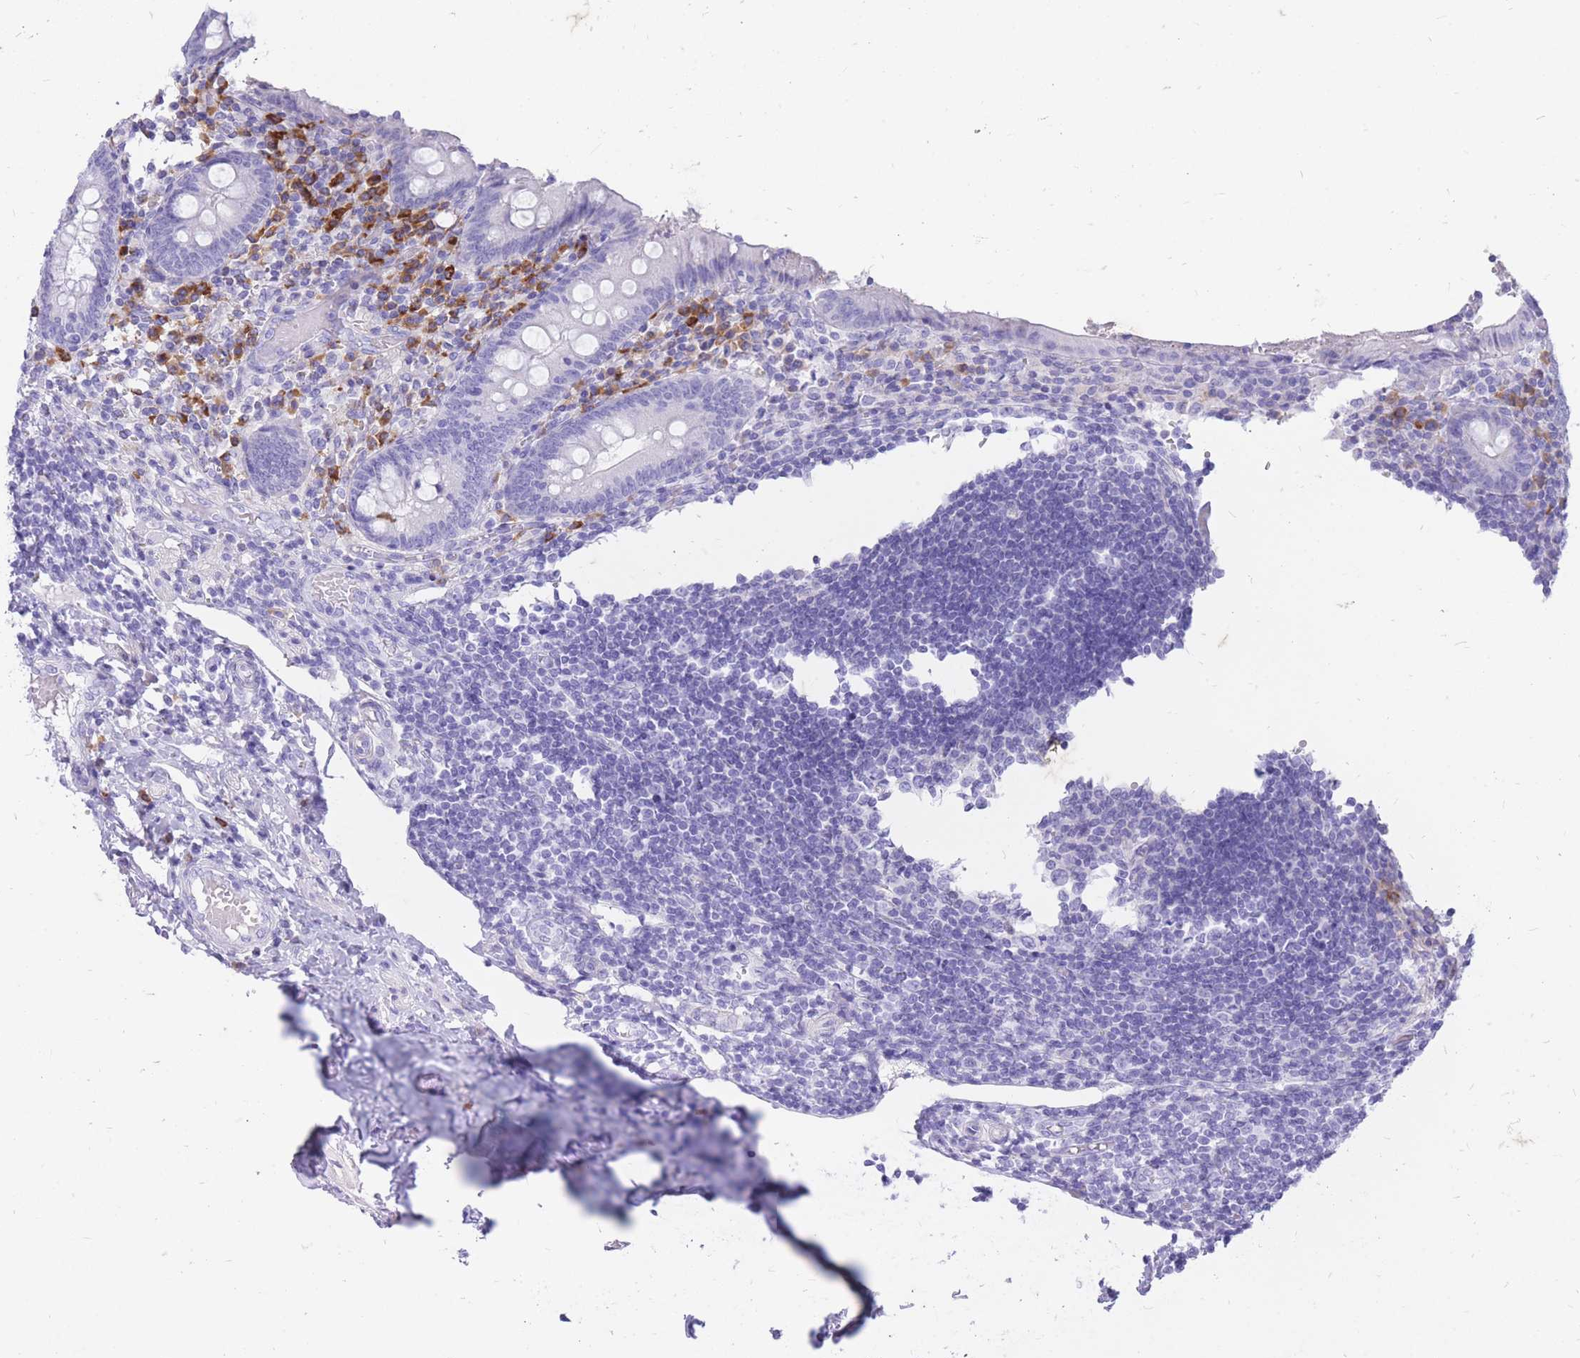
{"staining": {"intensity": "negative", "quantity": "none", "location": "none"}, "tissue": "appendix", "cell_type": "Glandular cells", "image_type": "normal", "snomed": [{"axis": "morphology", "description": "Normal tissue, NOS"}, {"axis": "topography", "description": "Appendix"}], "caption": "High magnification brightfield microscopy of normal appendix stained with DAB (brown) and counterstained with hematoxylin (blue): glandular cells show no significant staining.", "gene": "ZFP37", "patient": {"sex": "female", "age": 17}}